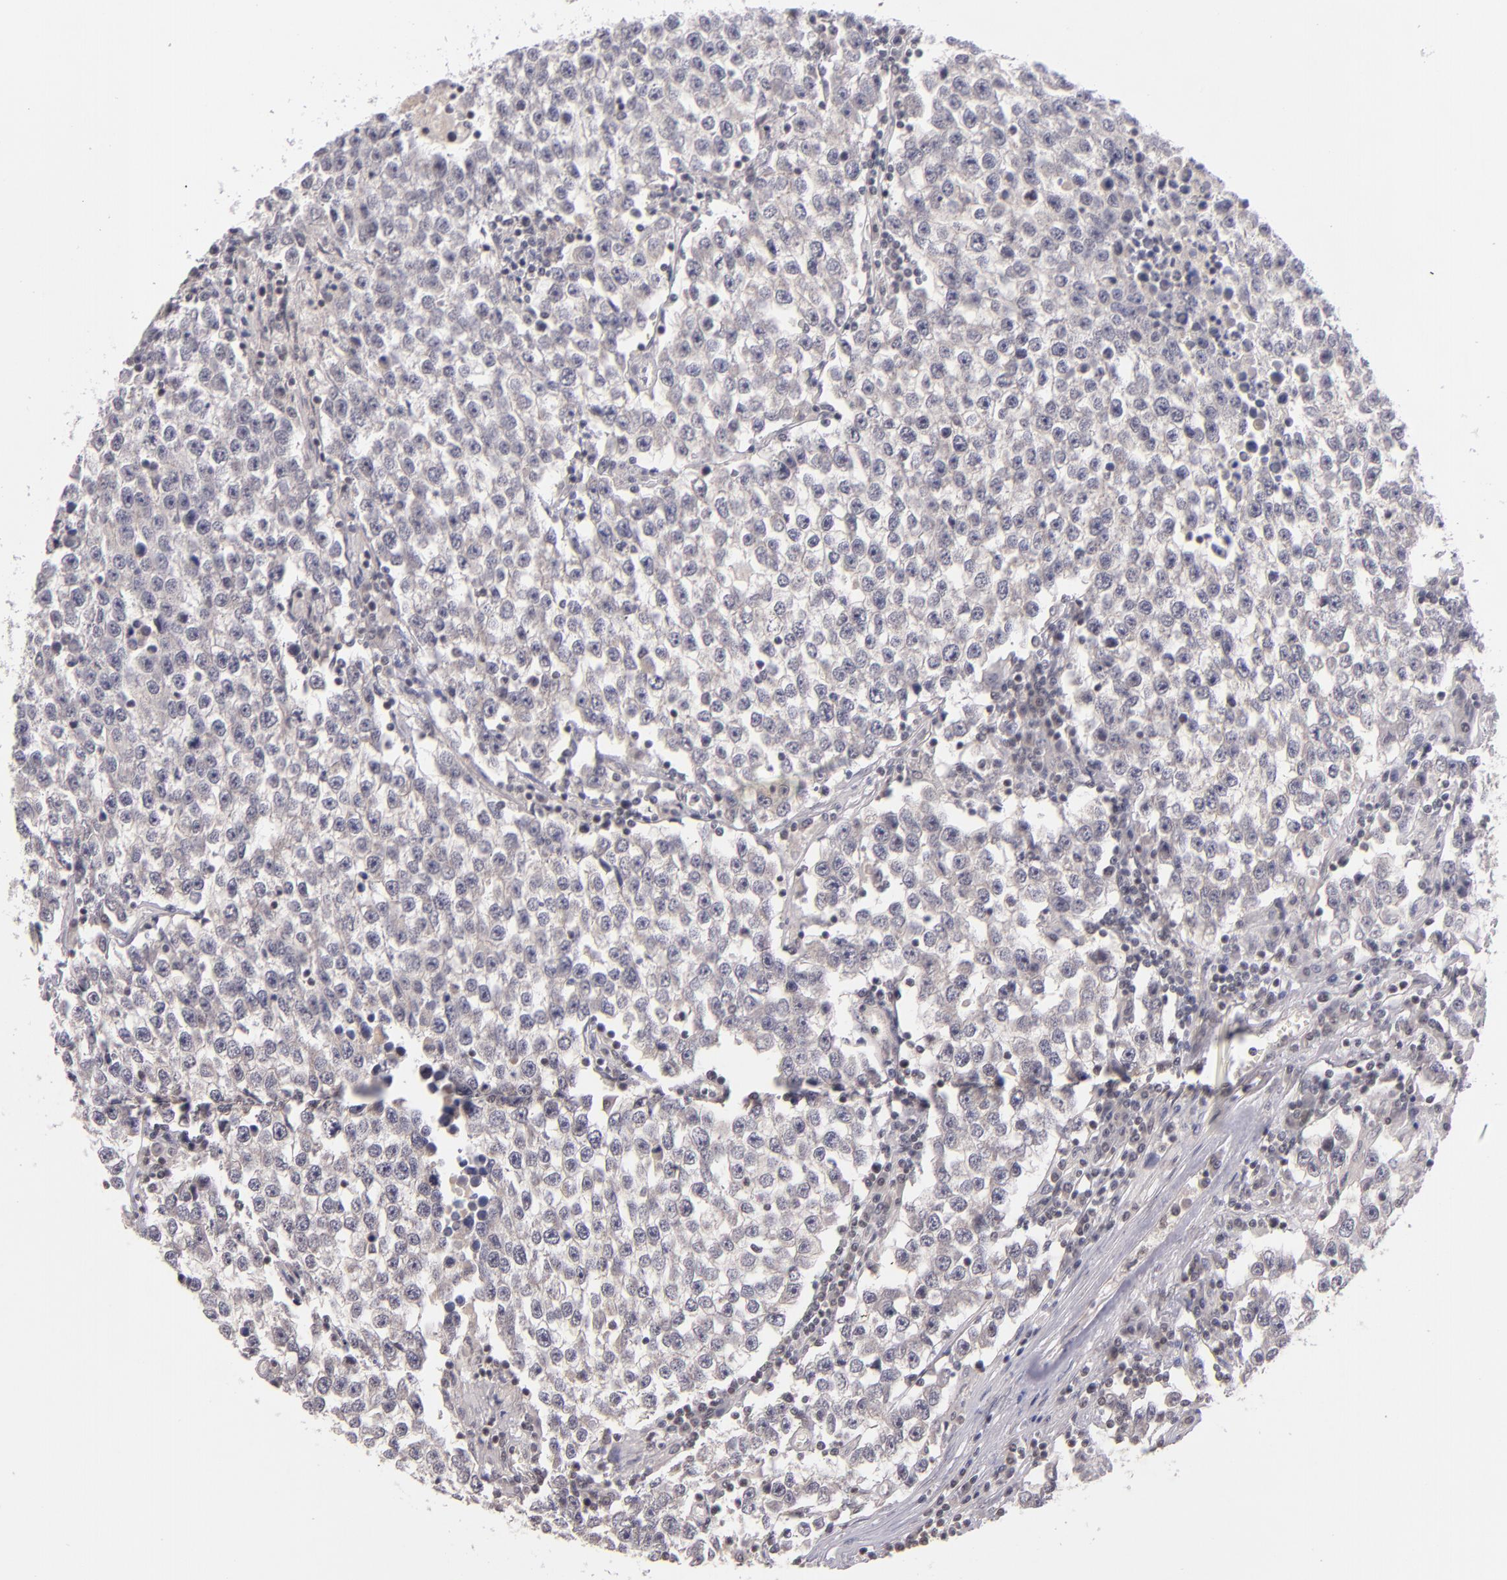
{"staining": {"intensity": "negative", "quantity": "none", "location": "none"}, "tissue": "testis cancer", "cell_type": "Tumor cells", "image_type": "cancer", "snomed": [{"axis": "morphology", "description": "Seminoma, NOS"}, {"axis": "topography", "description": "Testis"}], "caption": "A histopathology image of seminoma (testis) stained for a protein exhibits no brown staining in tumor cells.", "gene": "ZNF148", "patient": {"sex": "male", "age": 36}}